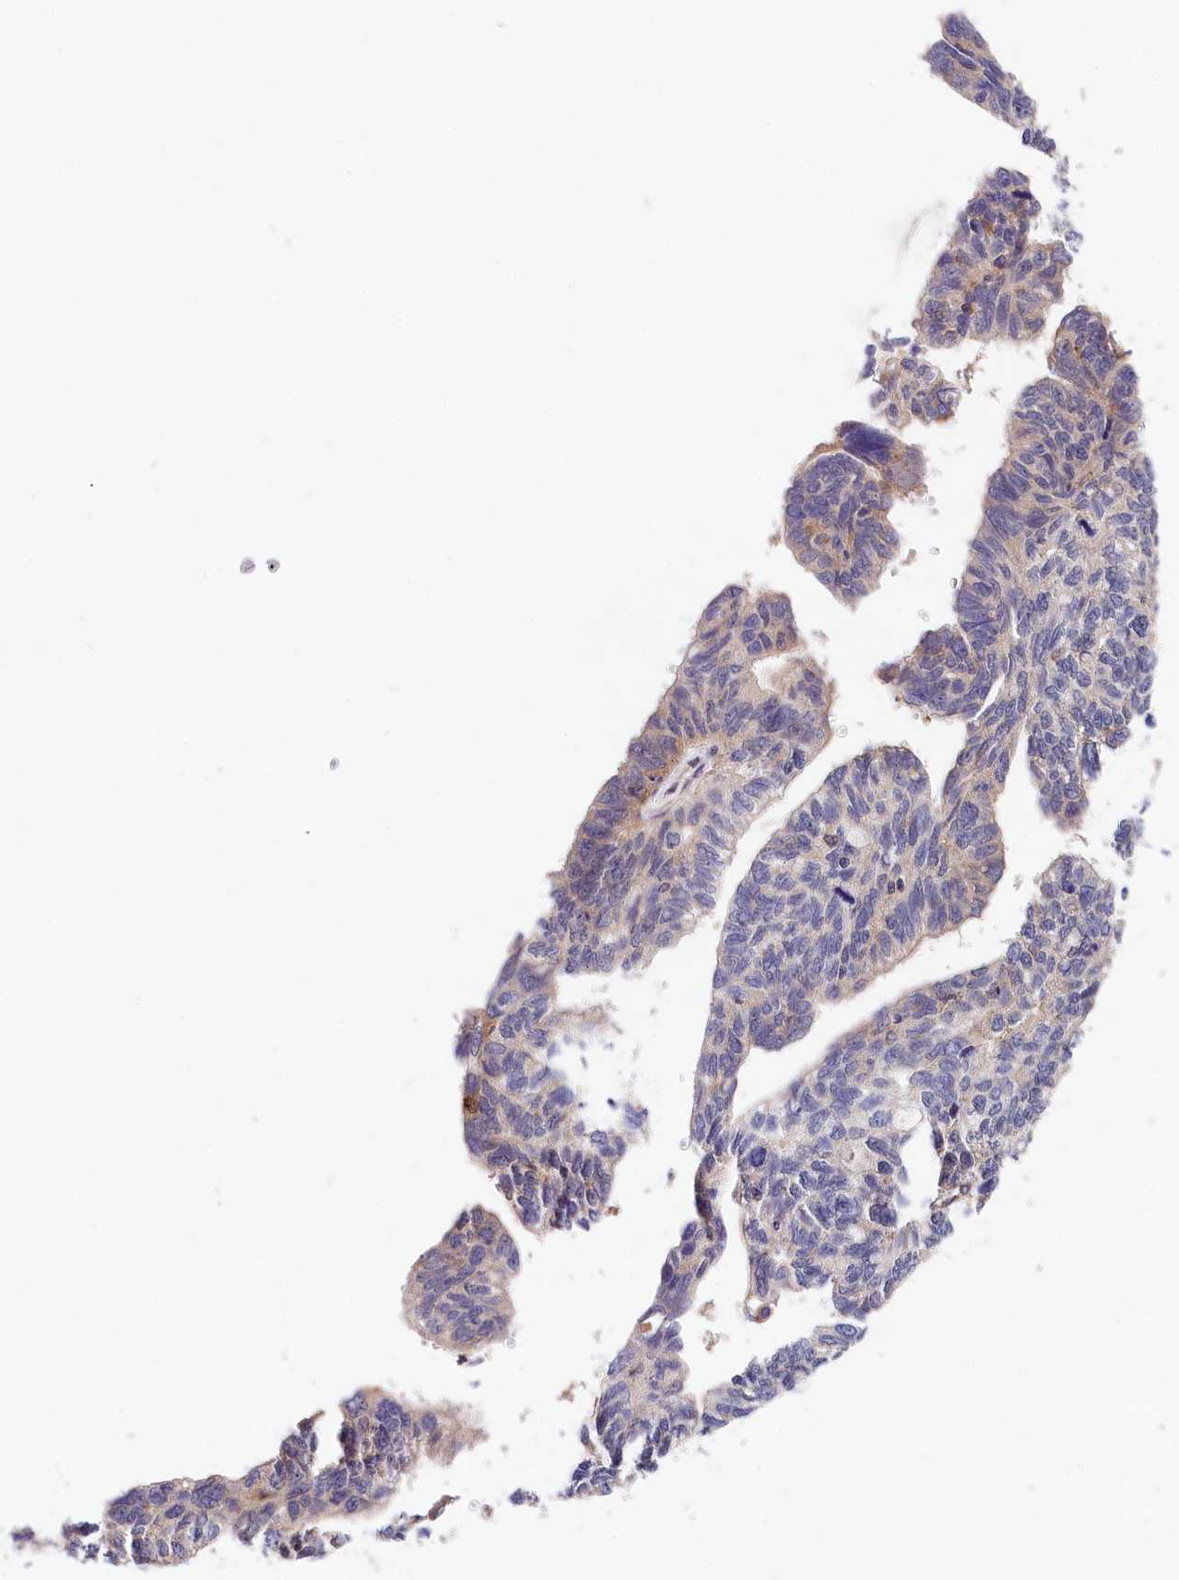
{"staining": {"intensity": "moderate", "quantity": "25%-75%", "location": "cytoplasmic/membranous"}, "tissue": "ovarian cancer", "cell_type": "Tumor cells", "image_type": "cancer", "snomed": [{"axis": "morphology", "description": "Cystadenocarcinoma, serous, NOS"}, {"axis": "topography", "description": "Ovary"}], "caption": "About 25%-75% of tumor cells in human ovarian serous cystadenocarcinoma exhibit moderate cytoplasmic/membranous protein positivity as visualized by brown immunohistochemical staining.", "gene": "OAS3", "patient": {"sex": "female", "age": 79}}